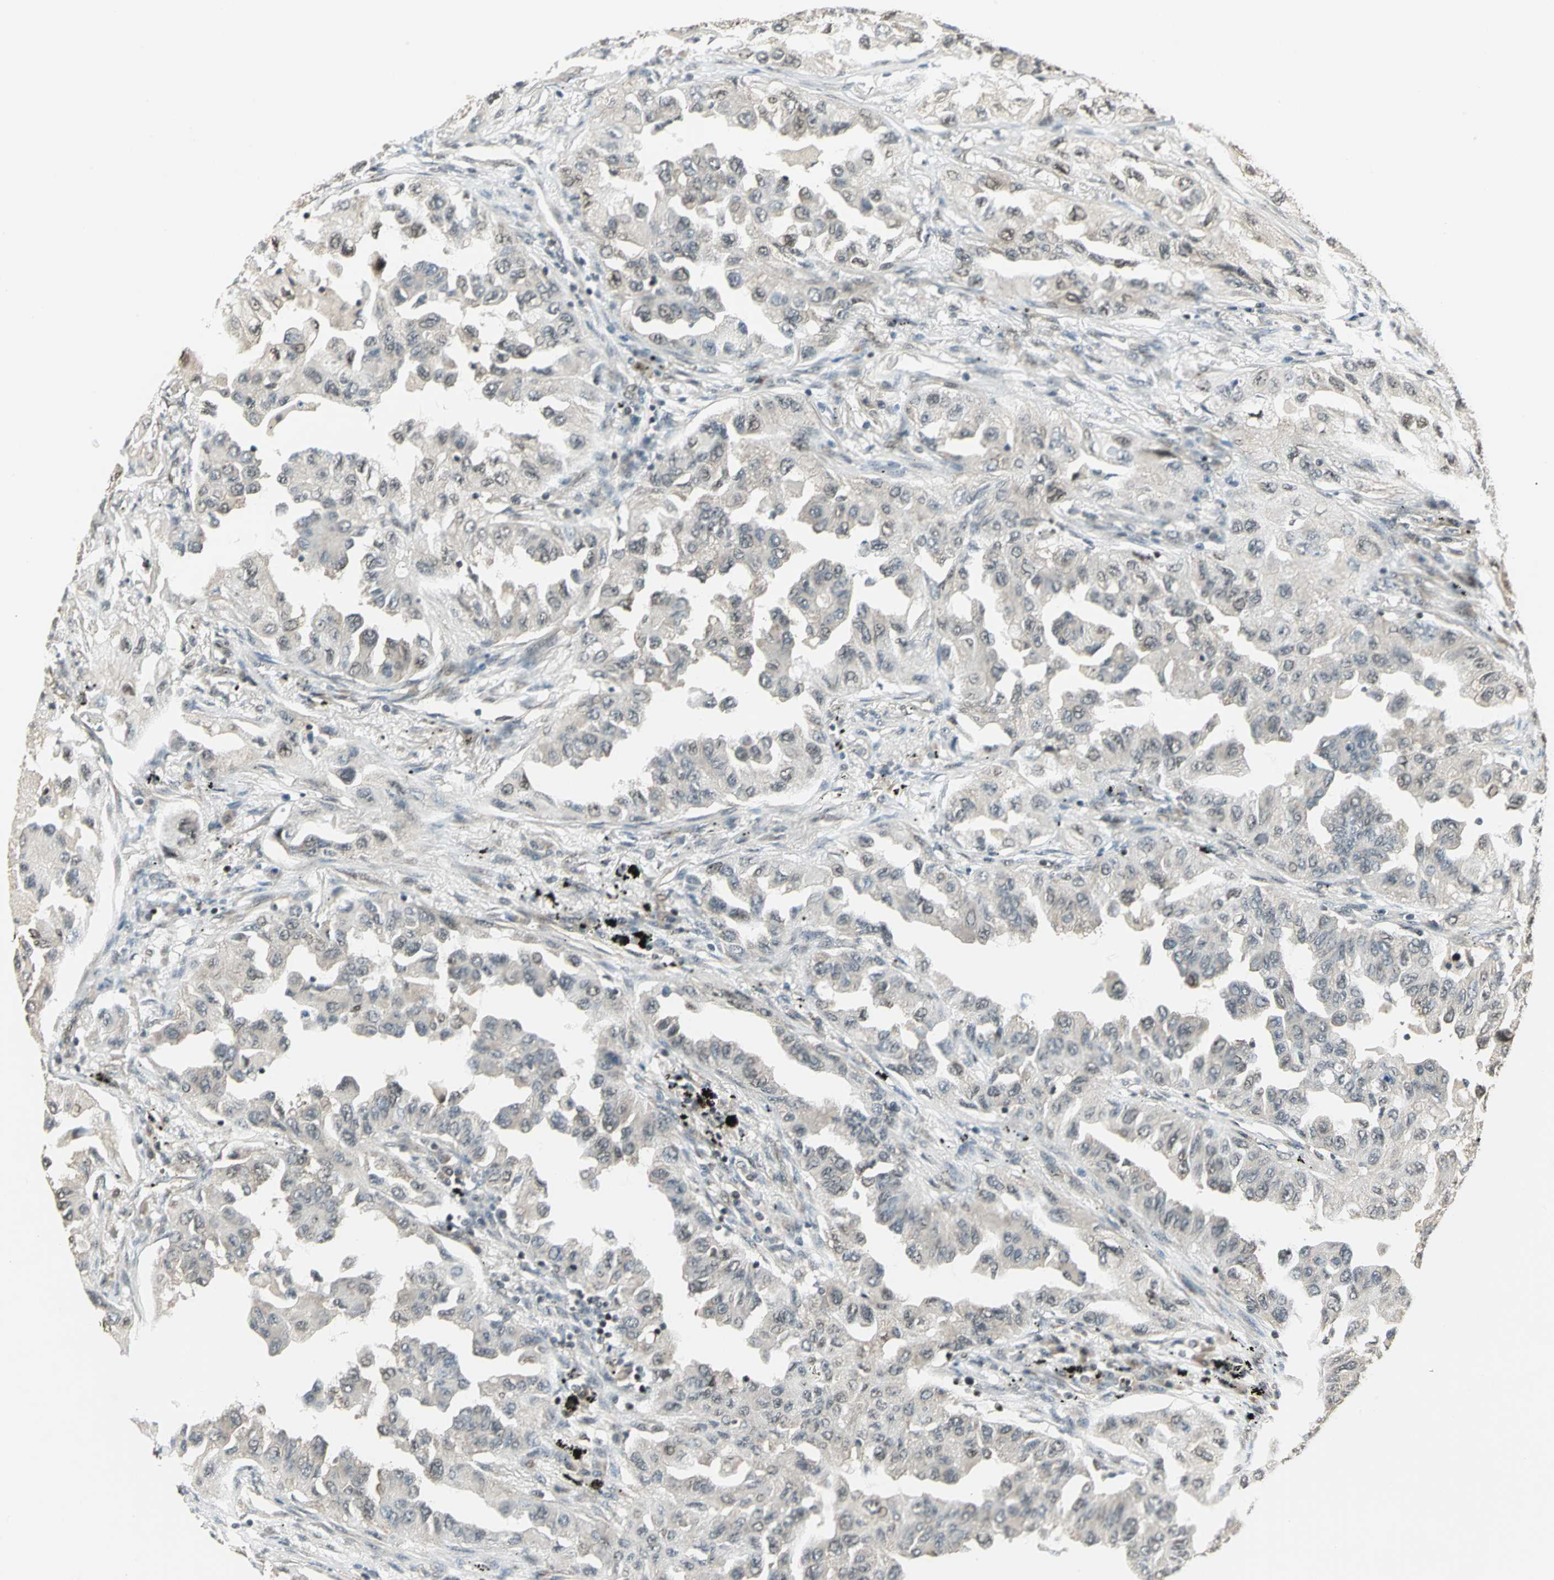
{"staining": {"intensity": "weak", "quantity": ">75%", "location": "cytoplasmic/membranous,nuclear"}, "tissue": "lung cancer", "cell_type": "Tumor cells", "image_type": "cancer", "snomed": [{"axis": "morphology", "description": "Adenocarcinoma, NOS"}, {"axis": "topography", "description": "Lung"}], "caption": "Approximately >75% of tumor cells in human lung cancer demonstrate weak cytoplasmic/membranous and nuclear protein positivity as visualized by brown immunohistochemical staining.", "gene": "PSMC3", "patient": {"sex": "female", "age": 65}}